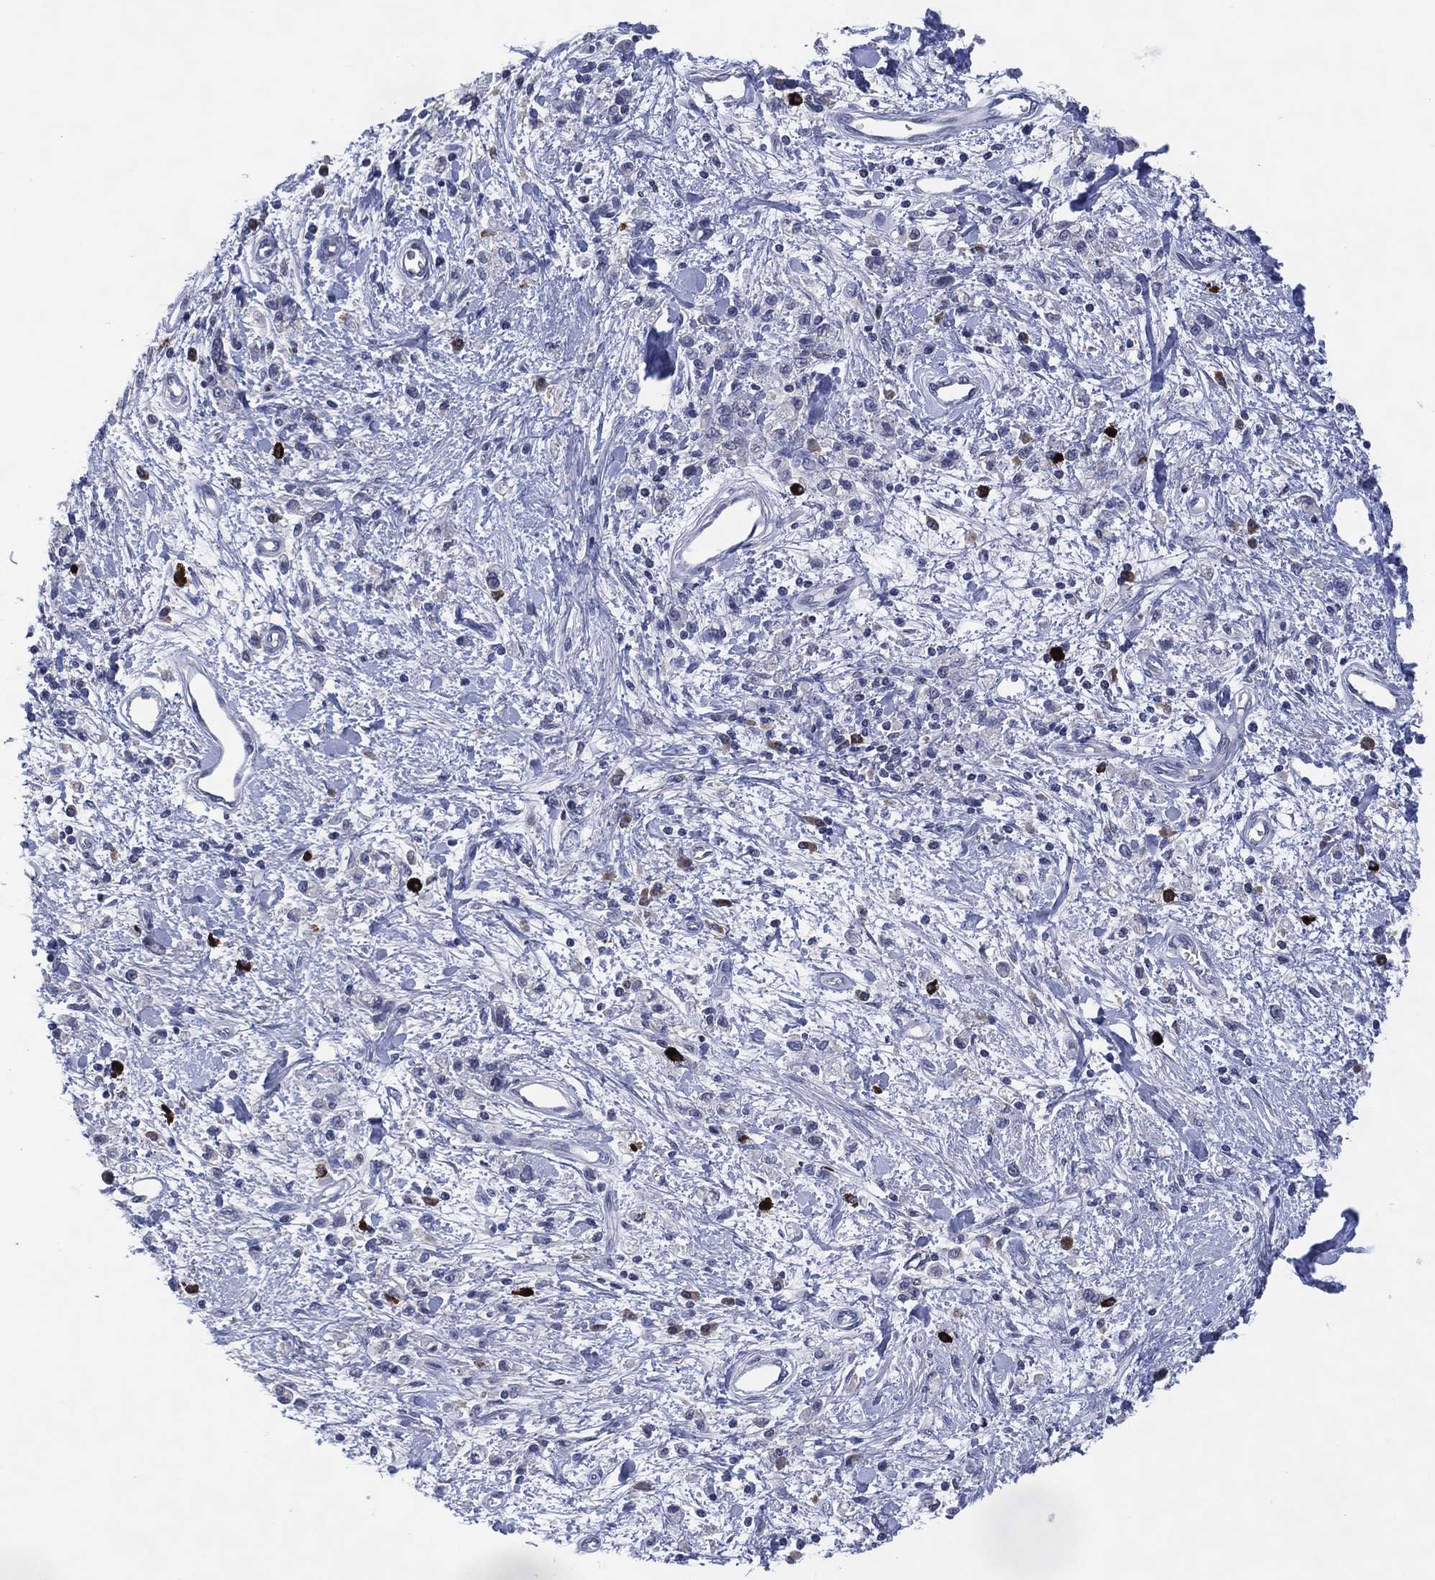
{"staining": {"intensity": "negative", "quantity": "none", "location": "none"}, "tissue": "stomach cancer", "cell_type": "Tumor cells", "image_type": "cancer", "snomed": [{"axis": "morphology", "description": "Adenocarcinoma, NOS"}, {"axis": "topography", "description": "Stomach"}], "caption": "Immunohistochemical staining of human adenocarcinoma (stomach) demonstrates no significant positivity in tumor cells. (Immunohistochemistry, brightfield microscopy, high magnification).", "gene": "USP26", "patient": {"sex": "male", "age": 77}}